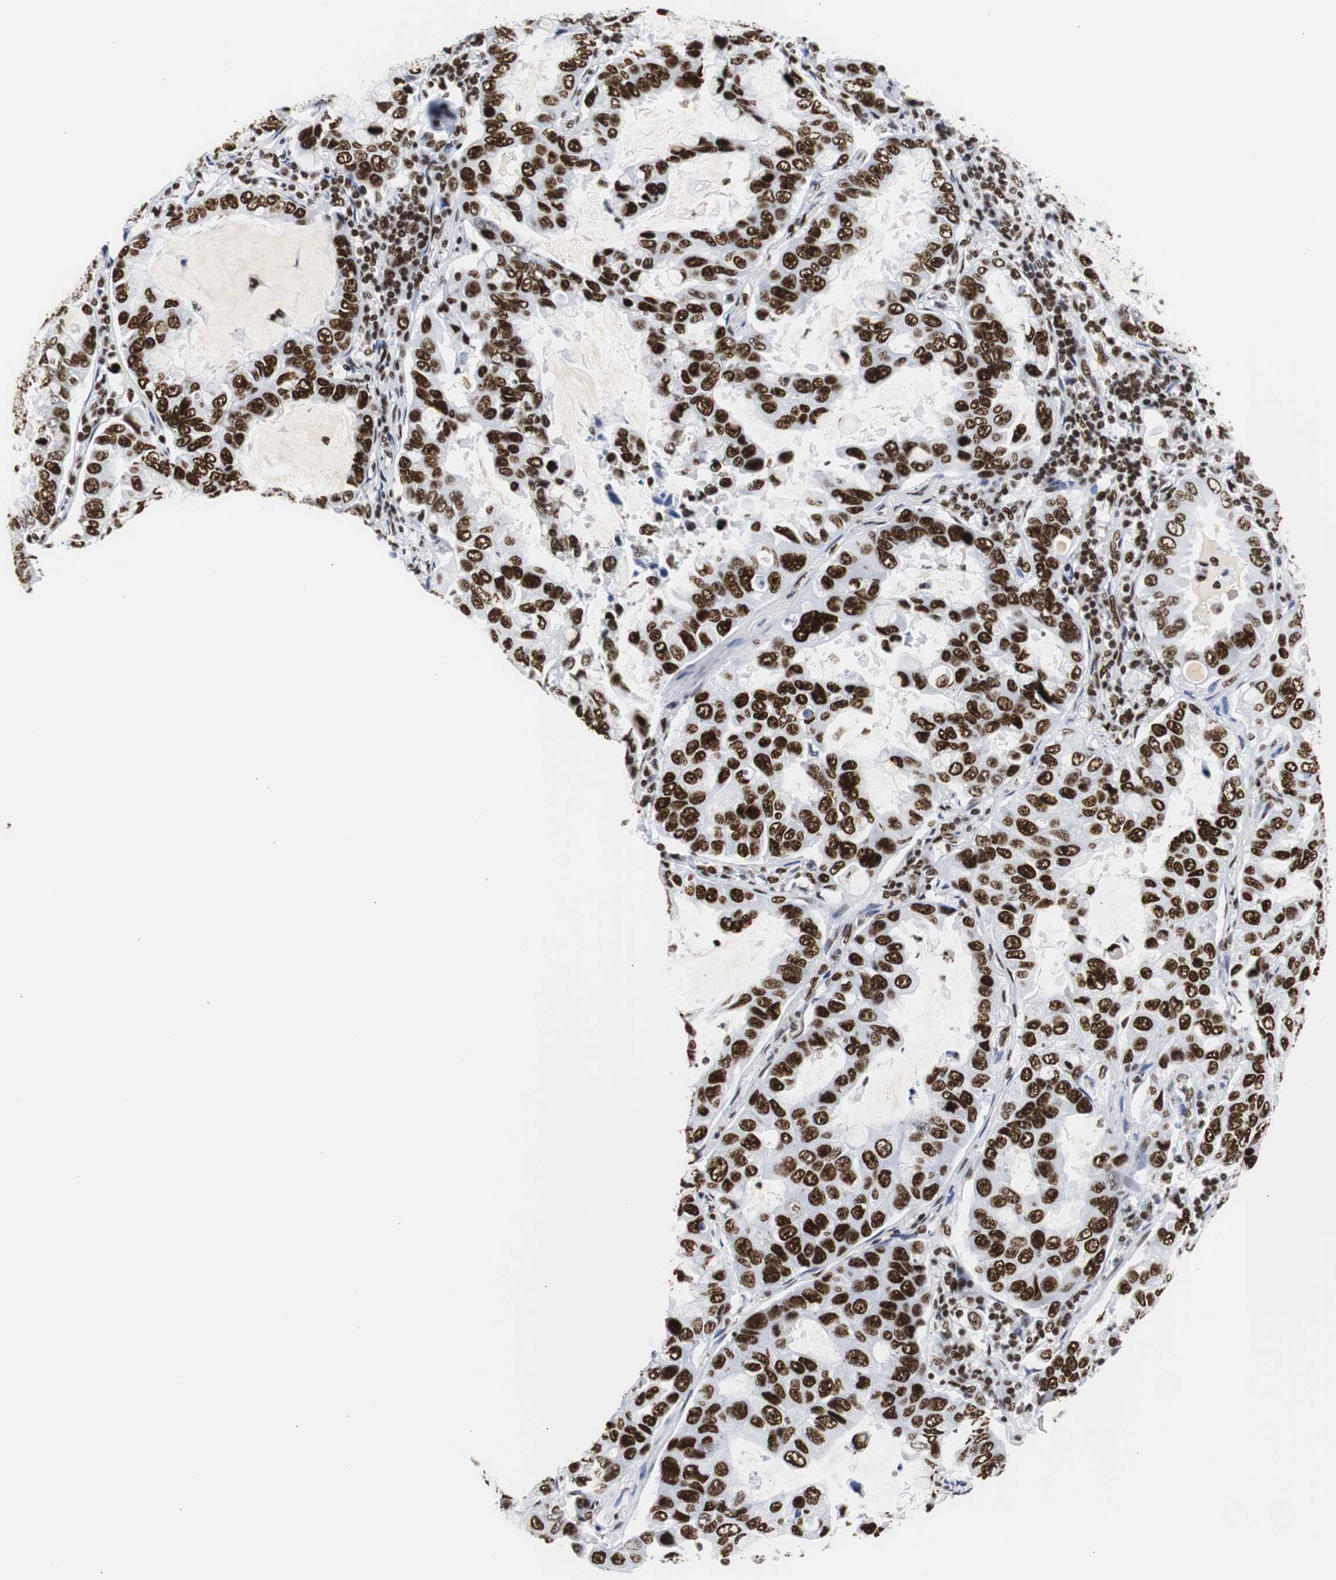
{"staining": {"intensity": "strong", "quantity": ">75%", "location": "nuclear"}, "tissue": "lung cancer", "cell_type": "Tumor cells", "image_type": "cancer", "snomed": [{"axis": "morphology", "description": "Adenocarcinoma, NOS"}, {"axis": "topography", "description": "Lung"}], "caption": "About >75% of tumor cells in lung cancer (adenocarcinoma) demonstrate strong nuclear protein expression as visualized by brown immunohistochemical staining.", "gene": "HNRNPH2", "patient": {"sex": "male", "age": 64}}